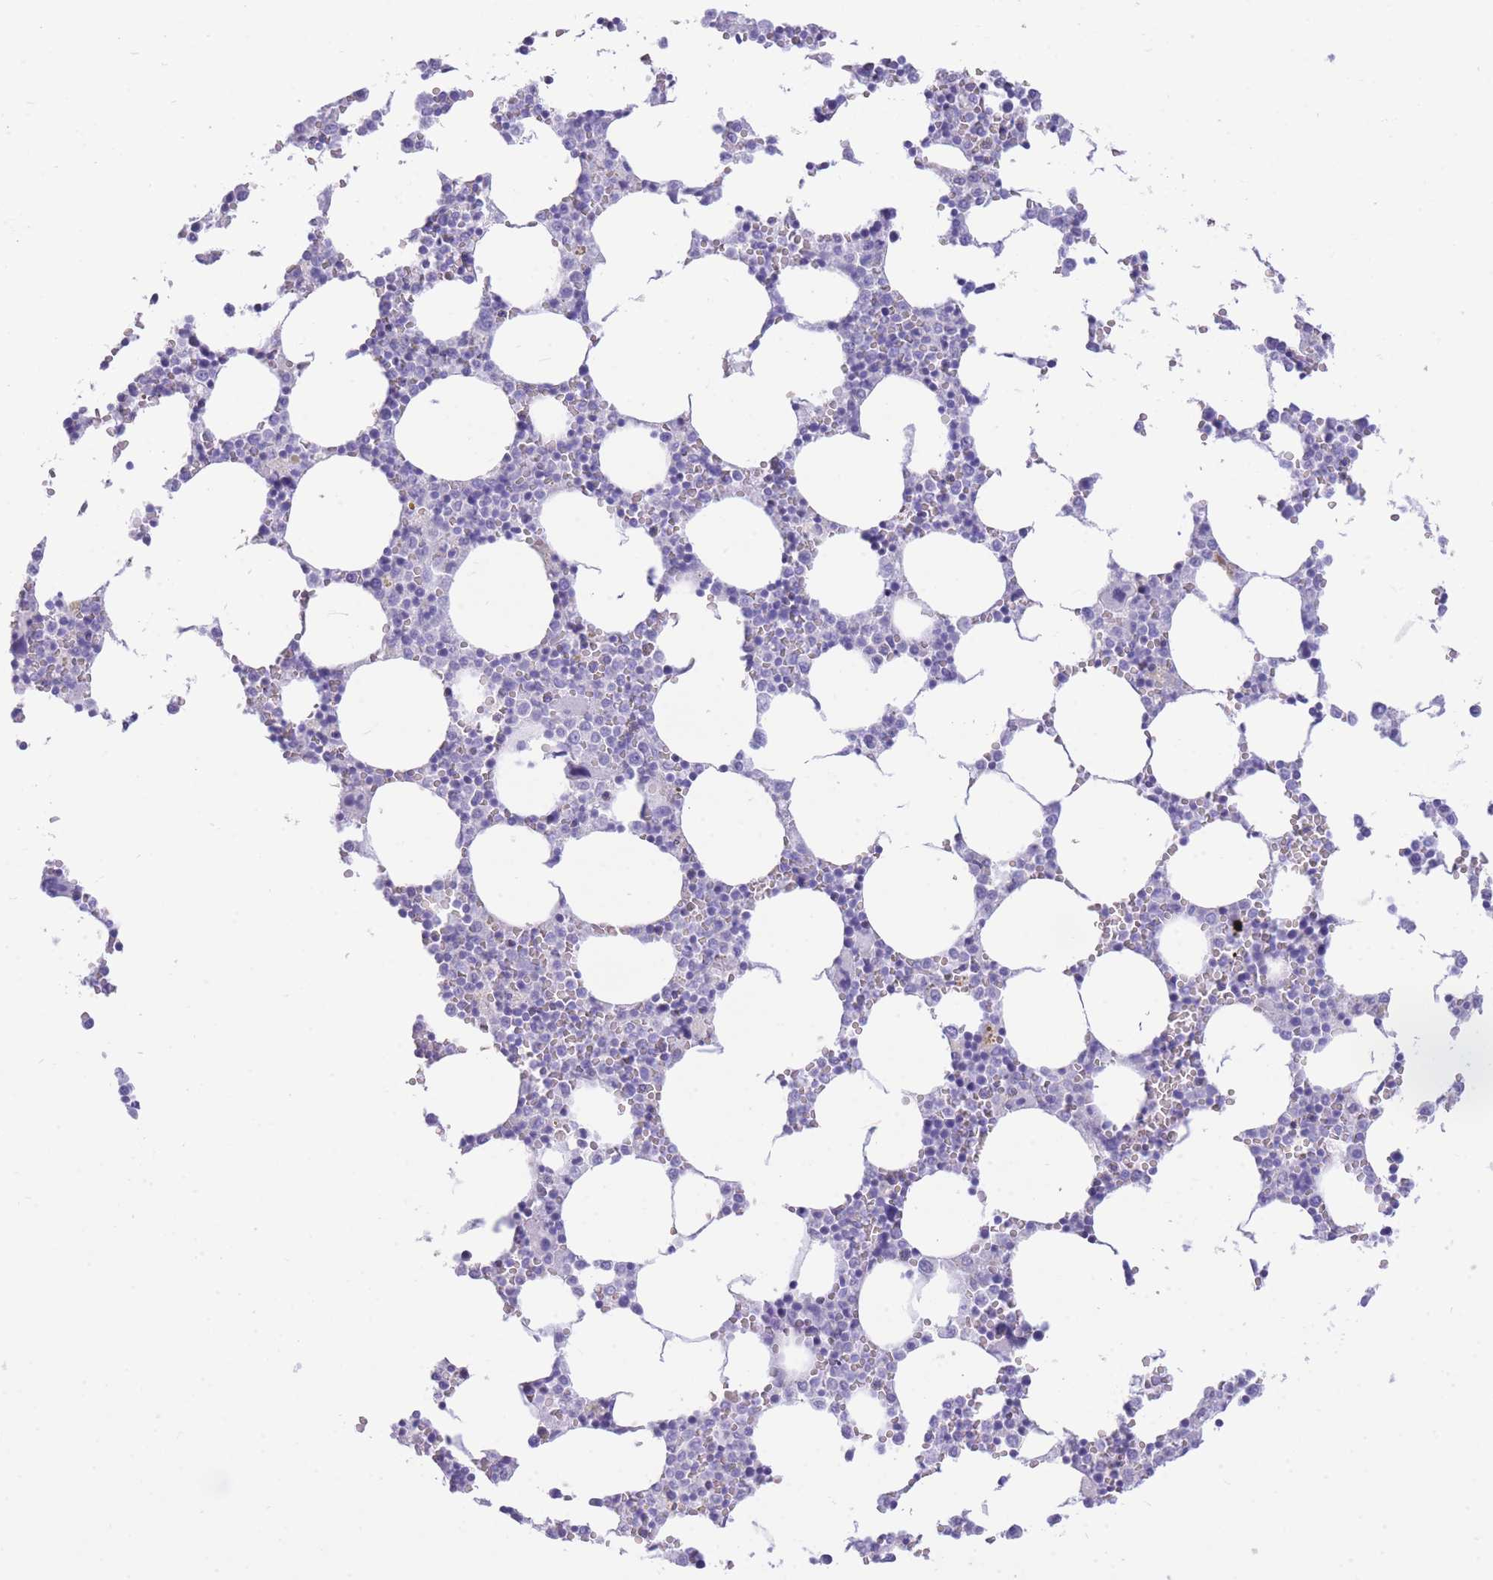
{"staining": {"intensity": "negative", "quantity": "none", "location": "none"}, "tissue": "bone marrow", "cell_type": "Hematopoietic cells", "image_type": "normal", "snomed": [{"axis": "morphology", "description": "Normal tissue, NOS"}, {"axis": "topography", "description": "Bone marrow"}], "caption": "This is an immunohistochemistry (IHC) photomicrograph of normal bone marrow. There is no staining in hematopoietic cells.", "gene": "VWA8", "patient": {"sex": "female", "age": 64}}